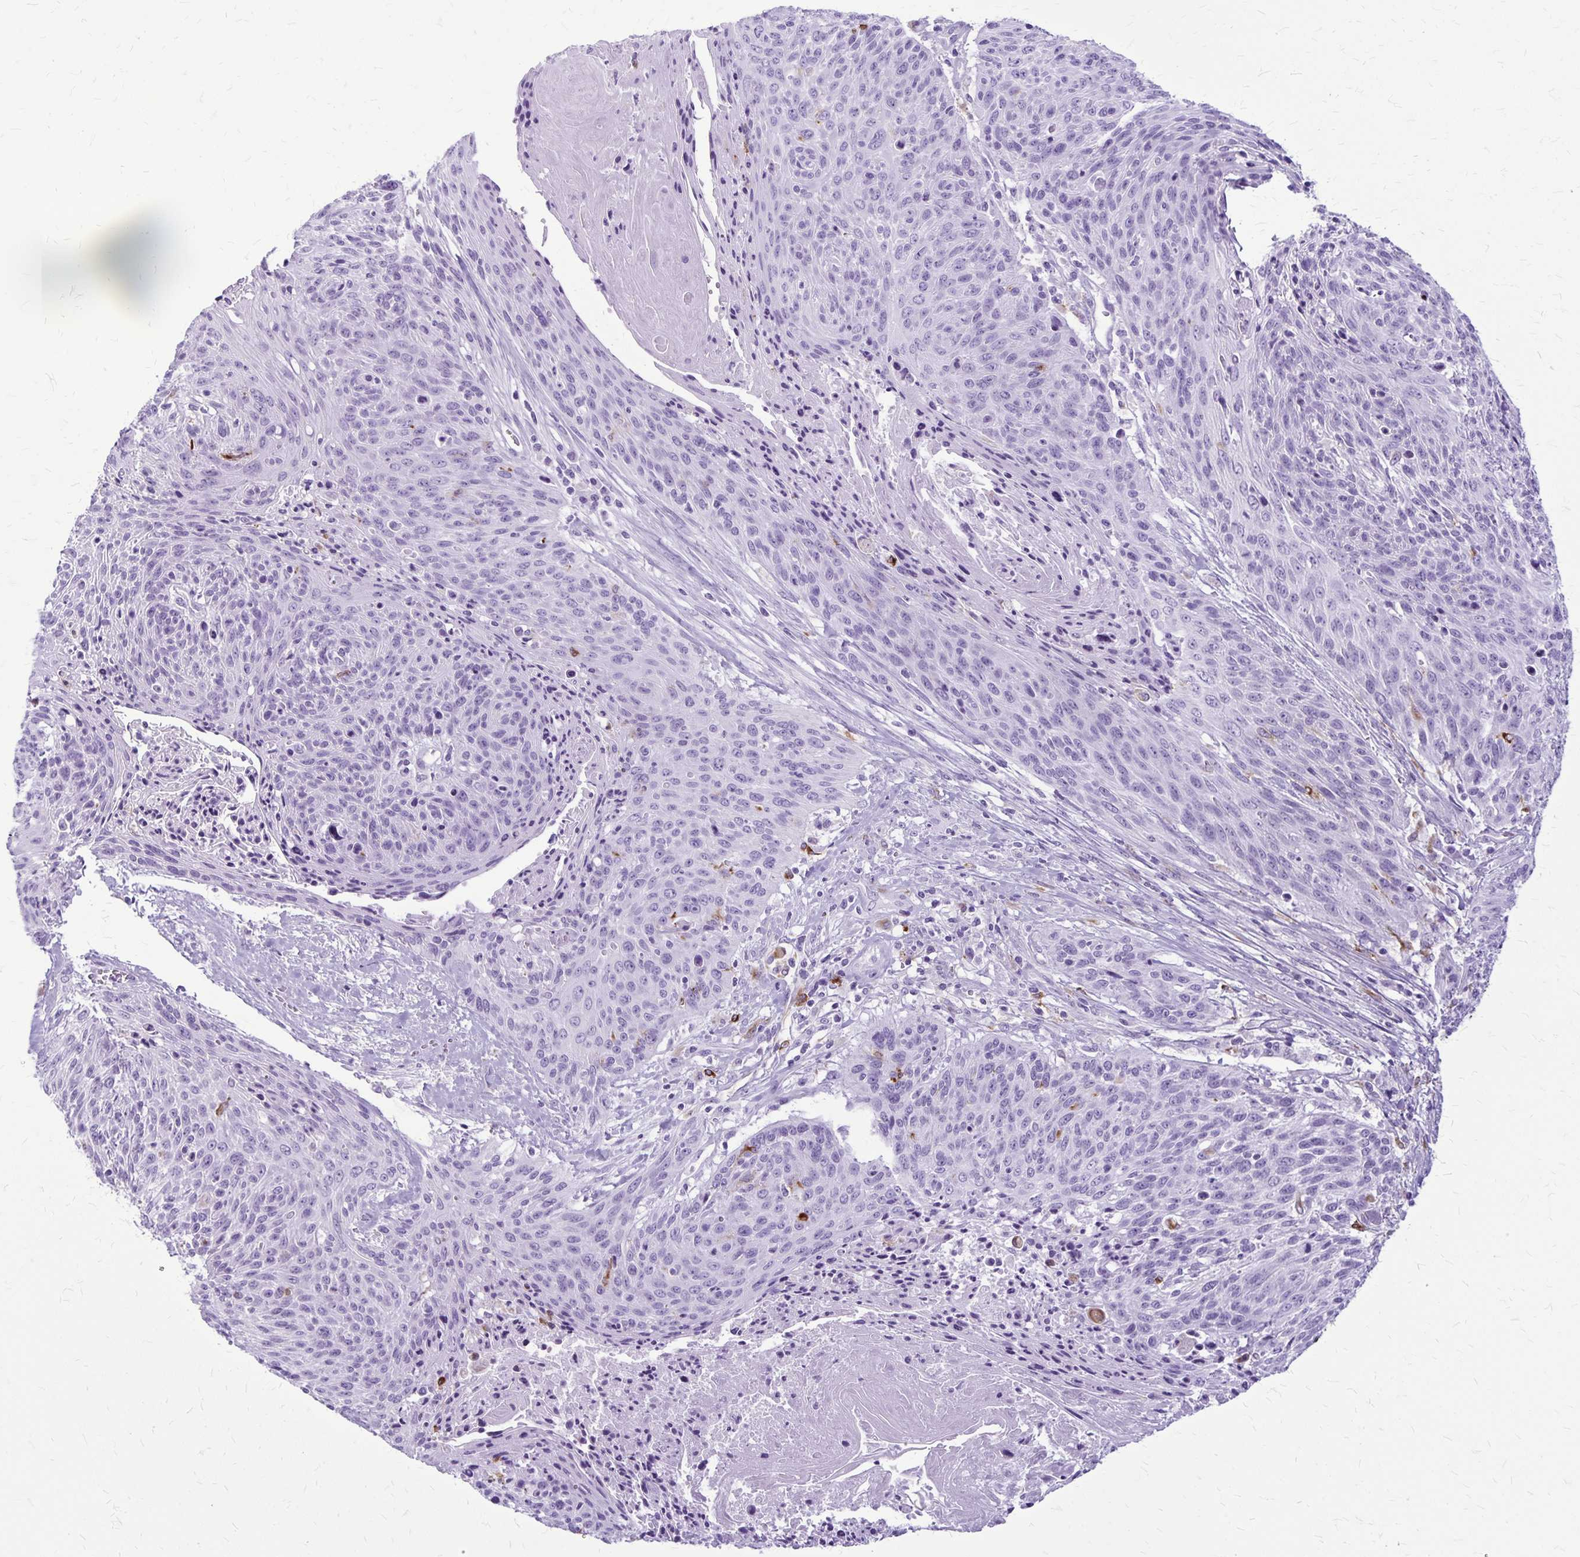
{"staining": {"intensity": "negative", "quantity": "none", "location": "none"}, "tissue": "cervical cancer", "cell_type": "Tumor cells", "image_type": "cancer", "snomed": [{"axis": "morphology", "description": "Squamous cell carcinoma, NOS"}, {"axis": "topography", "description": "Cervix"}], "caption": "An image of human cervical cancer is negative for staining in tumor cells.", "gene": "RTN1", "patient": {"sex": "female", "age": 45}}